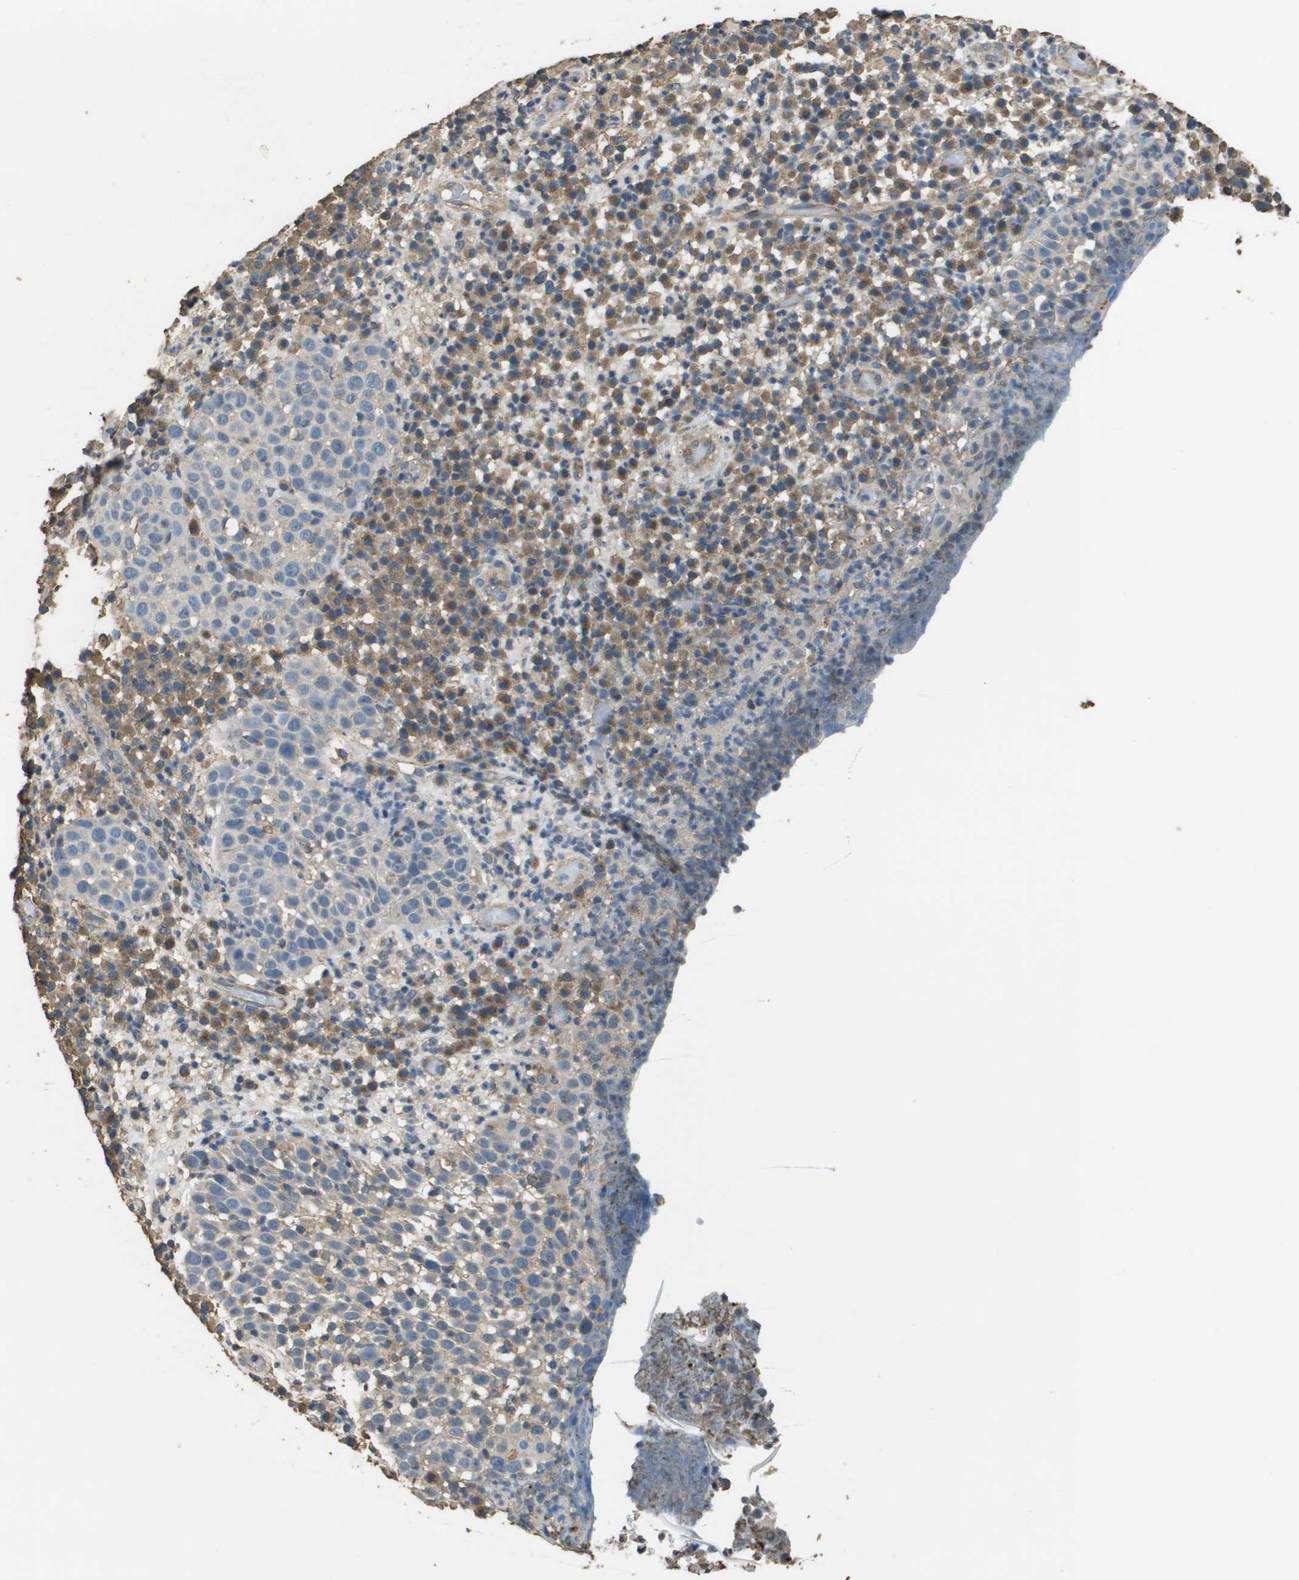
{"staining": {"intensity": "negative", "quantity": "none", "location": "none"}, "tissue": "skin cancer", "cell_type": "Tumor cells", "image_type": "cancer", "snomed": [{"axis": "morphology", "description": "Squamous cell carcinoma in situ, NOS"}, {"axis": "morphology", "description": "Squamous cell carcinoma, NOS"}, {"axis": "topography", "description": "Skin"}], "caption": "Immunohistochemistry of skin cancer demonstrates no positivity in tumor cells. (Immunohistochemistry, brightfield microscopy, high magnification).", "gene": "MS4A7", "patient": {"sex": "male", "age": 93}}